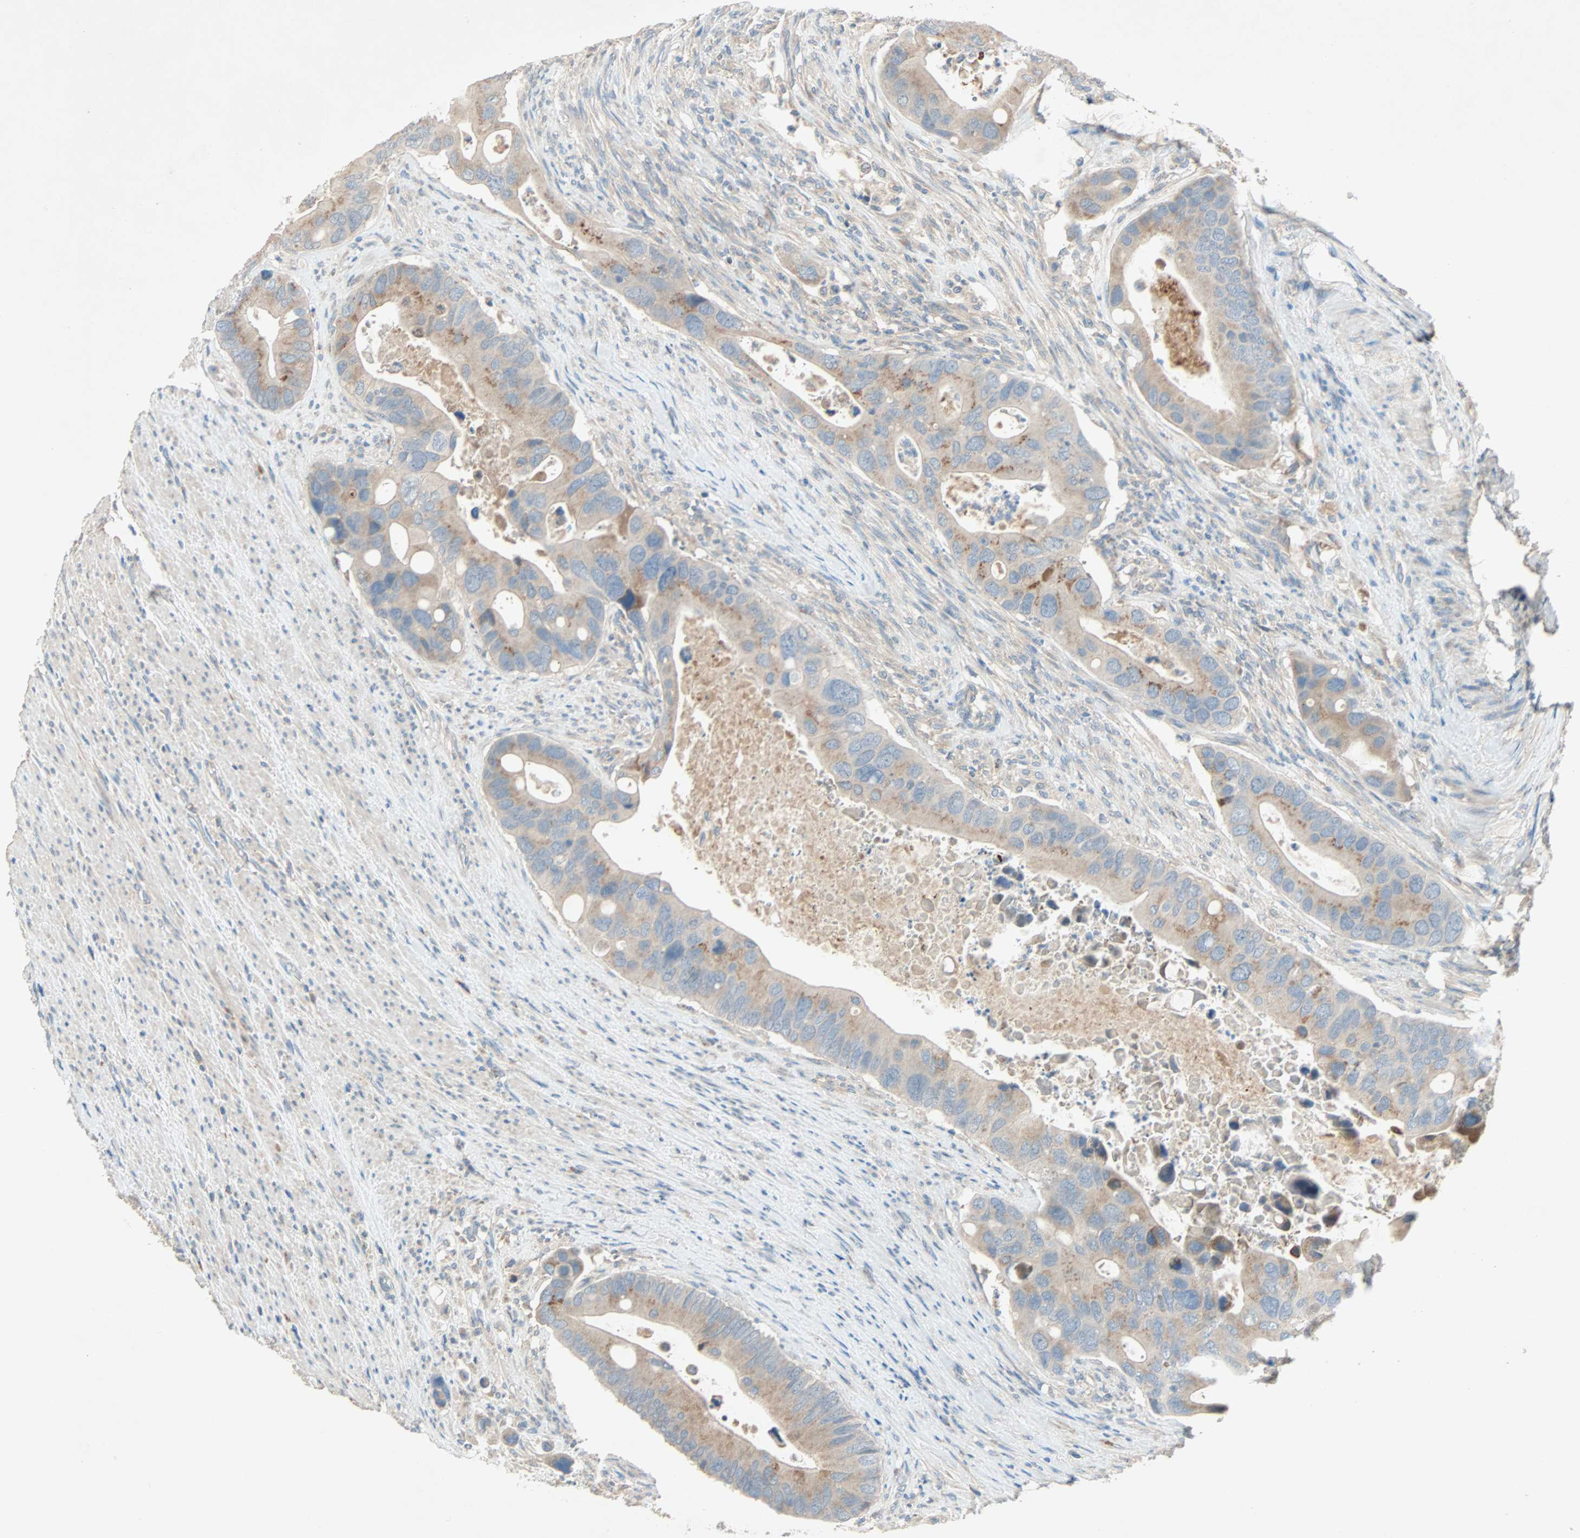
{"staining": {"intensity": "weak", "quantity": ">75%", "location": "cytoplasmic/membranous"}, "tissue": "colorectal cancer", "cell_type": "Tumor cells", "image_type": "cancer", "snomed": [{"axis": "morphology", "description": "Adenocarcinoma, NOS"}, {"axis": "topography", "description": "Rectum"}], "caption": "Tumor cells reveal low levels of weak cytoplasmic/membranous positivity in approximately >75% of cells in human colorectal cancer (adenocarcinoma). (Stains: DAB in brown, nuclei in blue, Microscopy: brightfield microscopy at high magnification).", "gene": "XYLT1", "patient": {"sex": "female", "age": 57}}